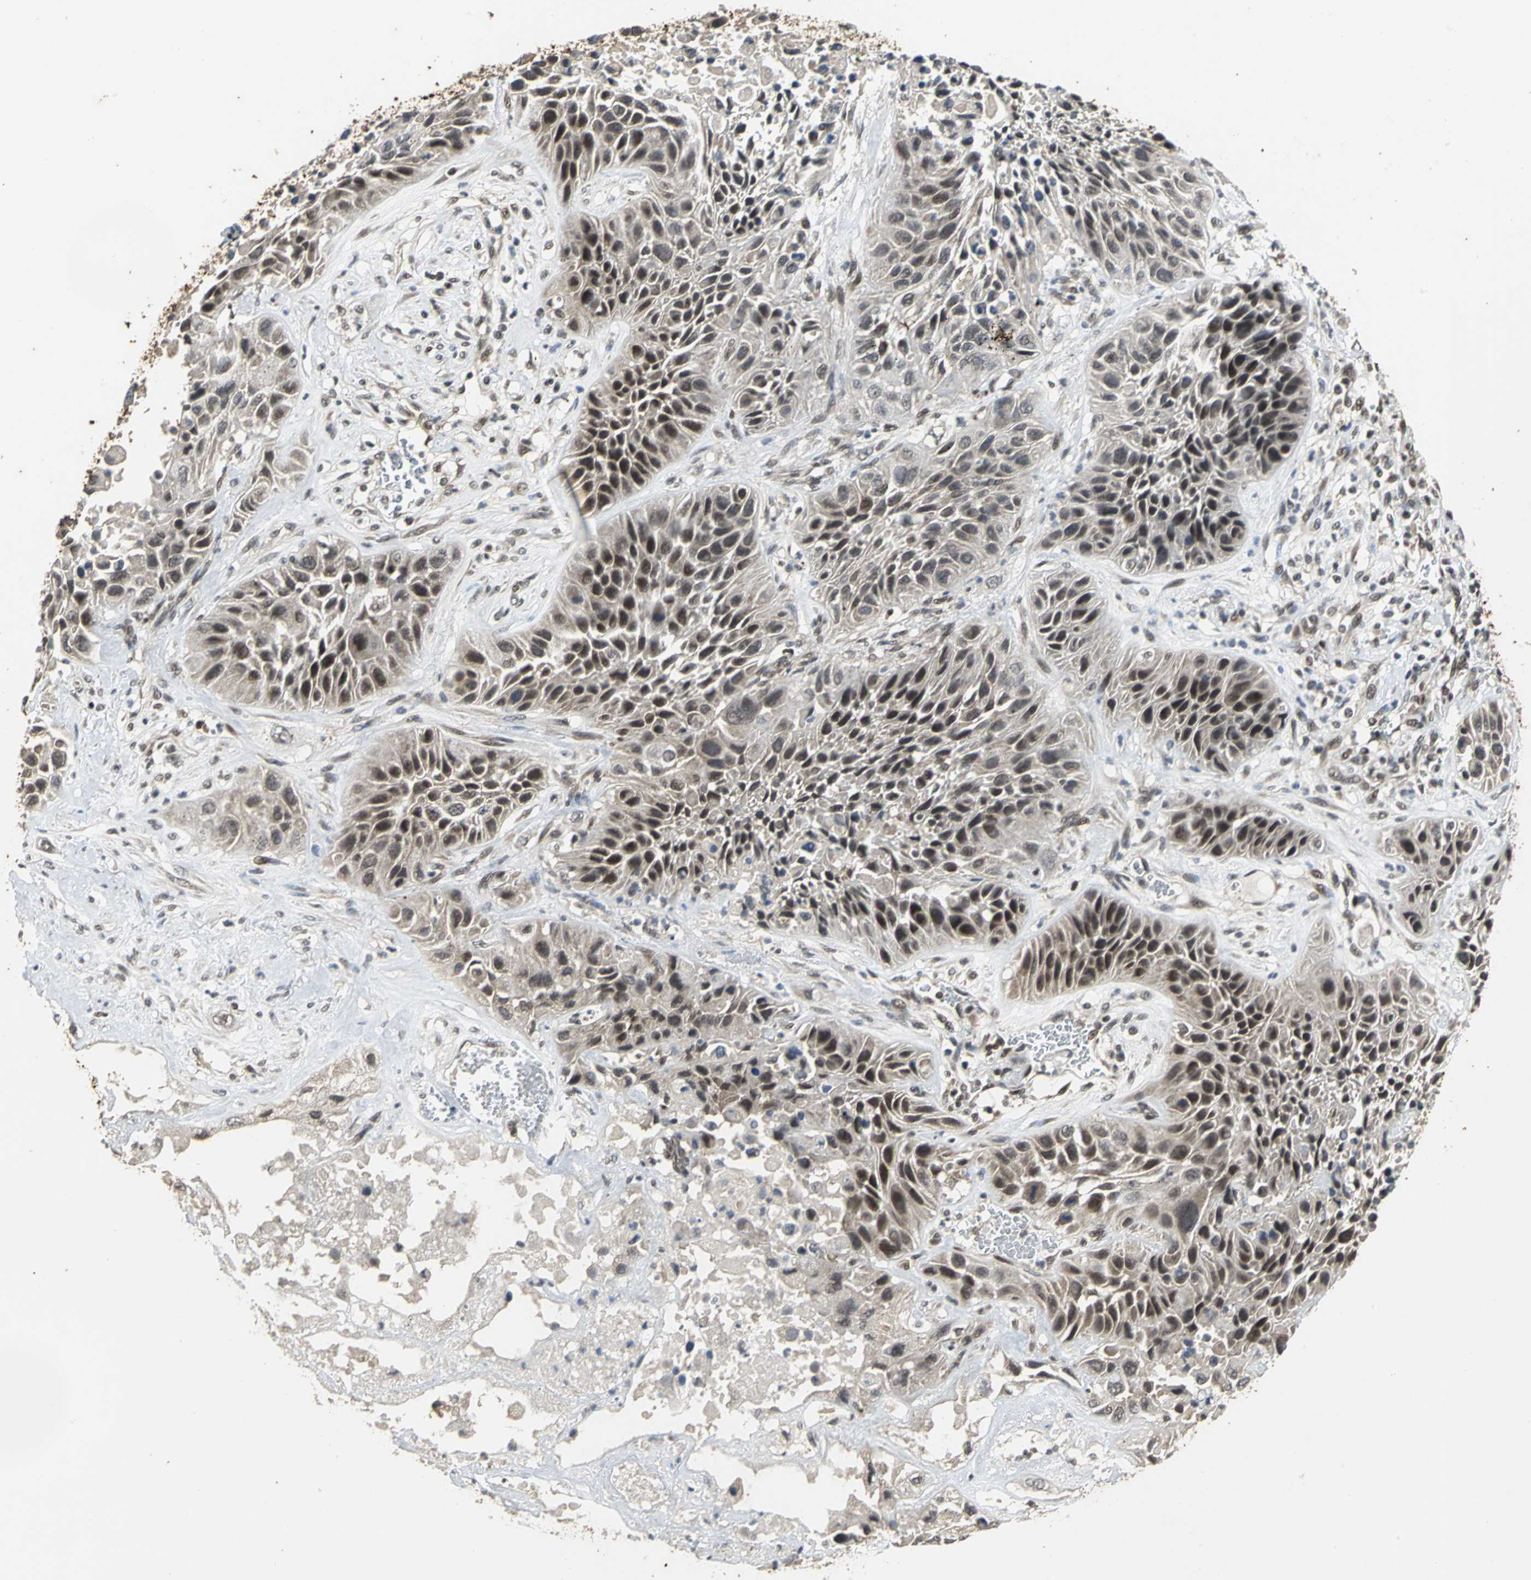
{"staining": {"intensity": "weak", "quantity": "25%-75%", "location": "cytoplasmic/membranous"}, "tissue": "lung cancer", "cell_type": "Tumor cells", "image_type": "cancer", "snomed": [{"axis": "morphology", "description": "Squamous cell carcinoma, NOS"}, {"axis": "topography", "description": "Lung"}], "caption": "Weak cytoplasmic/membranous staining for a protein is appreciated in approximately 25%-75% of tumor cells of lung squamous cell carcinoma using immunohistochemistry.", "gene": "NOTCH3", "patient": {"sex": "female", "age": 76}}